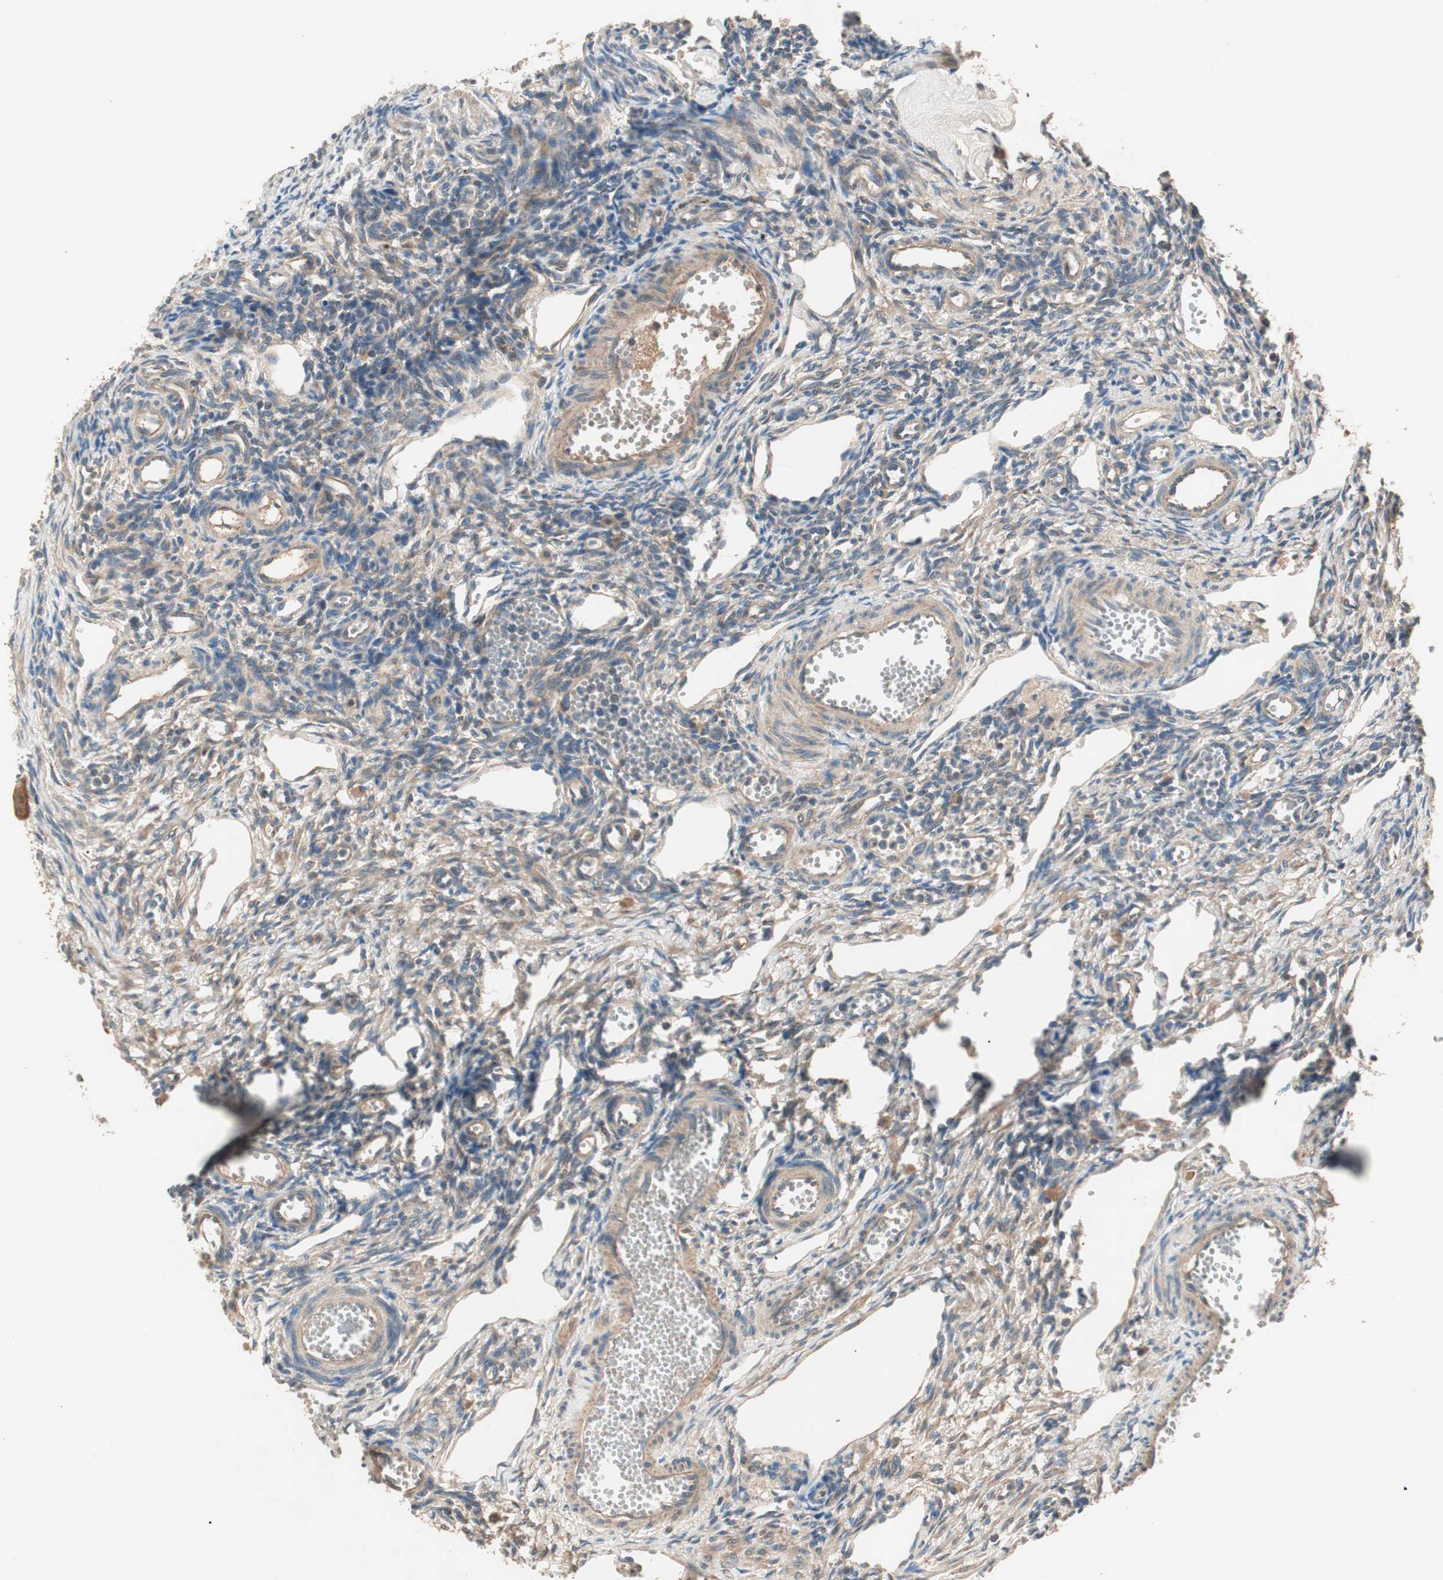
{"staining": {"intensity": "weak", "quantity": "25%-75%", "location": "cytoplasmic/membranous"}, "tissue": "ovary", "cell_type": "Ovarian stroma cells", "image_type": "normal", "snomed": [{"axis": "morphology", "description": "Normal tissue, NOS"}, {"axis": "topography", "description": "Ovary"}], "caption": "Immunohistochemistry (IHC) histopathology image of normal ovary: human ovary stained using IHC demonstrates low levels of weak protein expression localized specifically in the cytoplasmic/membranous of ovarian stroma cells, appearing as a cytoplasmic/membranous brown color.", "gene": "HPN", "patient": {"sex": "female", "age": 33}}